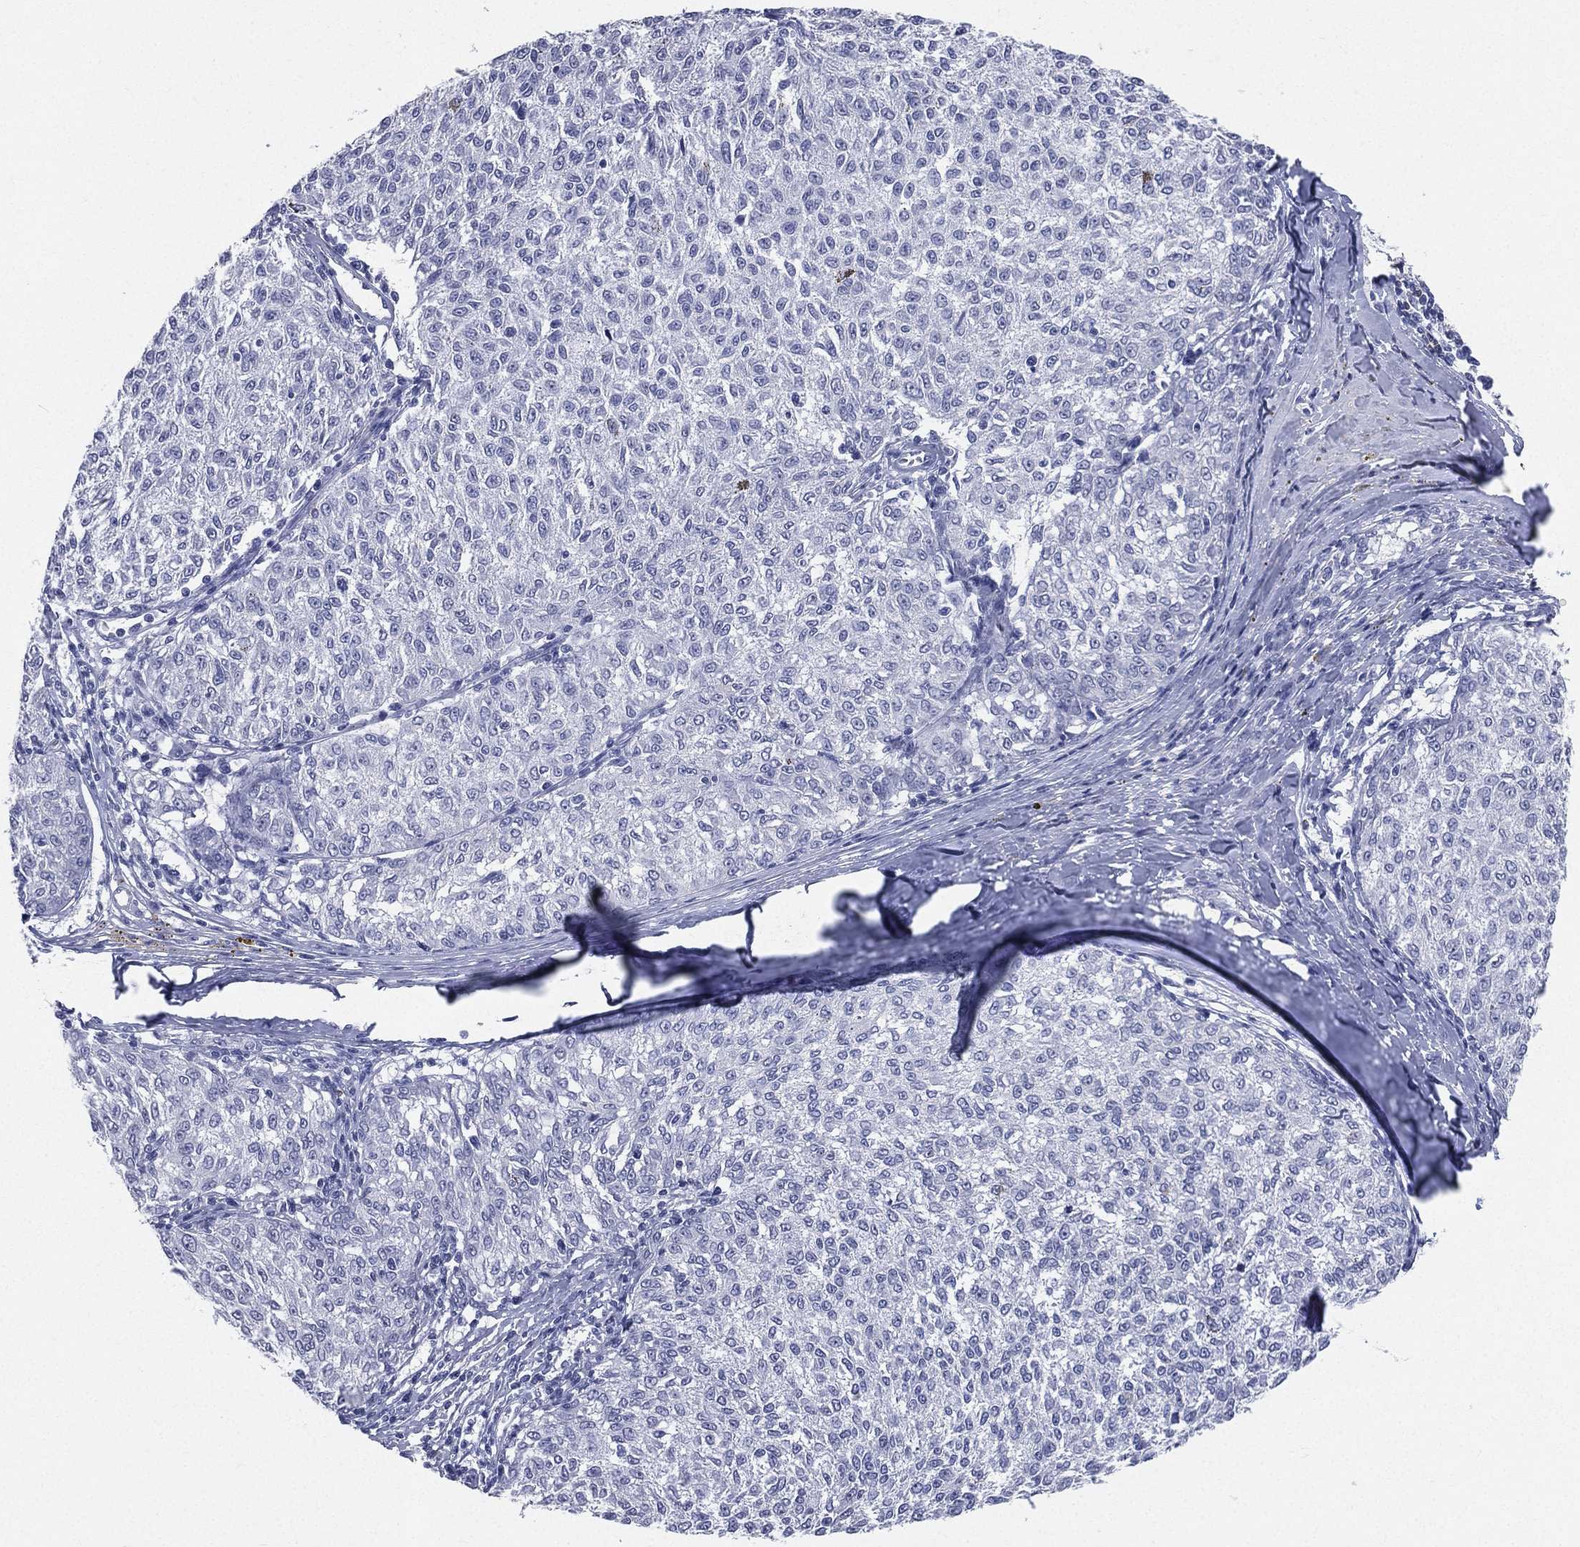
{"staining": {"intensity": "negative", "quantity": "none", "location": "none"}, "tissue": "melanoma", "cell_type": "Tumor cells", "image_type": "cancer", "snomed": [{"axis": "morphology", "description": "Malignant melanoma, NOS"}, {"axis": "topography", "description": "Skin"}], "caption": "Melanoma stained for a protein using immunohistochemistry (IHC) displays no staining tumor cells.", "gene": "CD22", "patient": {"sex": "female", "age": 72}}